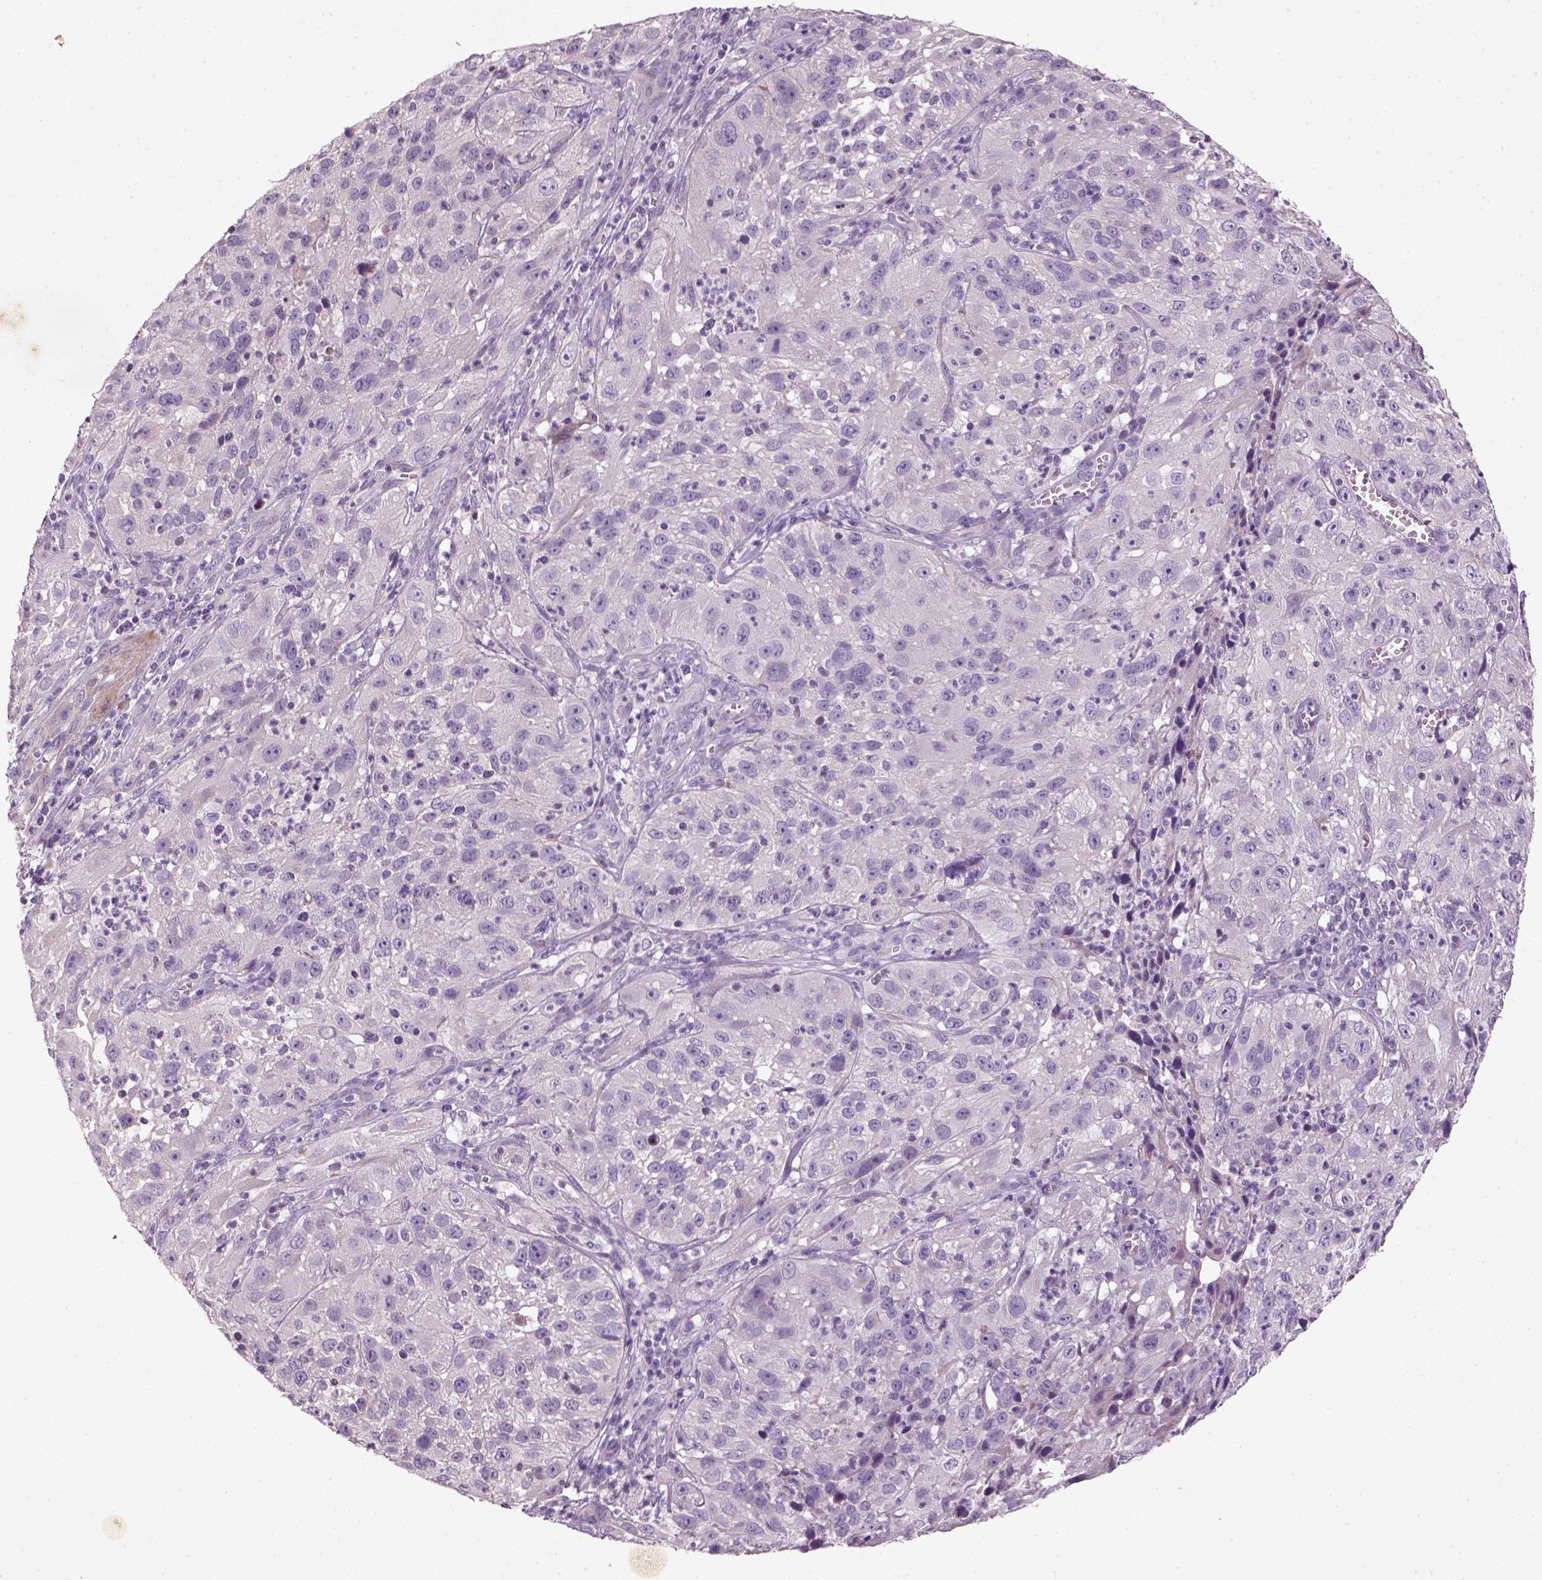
{"staining": {"intensity": "negative", "quantity": "none", "location": "none"}, "tissue": "cervical cancer", "cell_type": "Tumor cells", "image_type": "cancer", "snomed": [{"axis": "morphology", "description": "Squamous cell carcinoma, NOS"}, {"axis": "topography", "description": "Cervix"}], "caption": "This is a image of immunohistochemistry staining of cervical cancer (squamous cell carcinoma), which shows no staining in tumor cells. (DAB IHC with hematoxylin counter stain).", "gene": "NUDT6", "patient": {"sex": "female", "age": 32}}